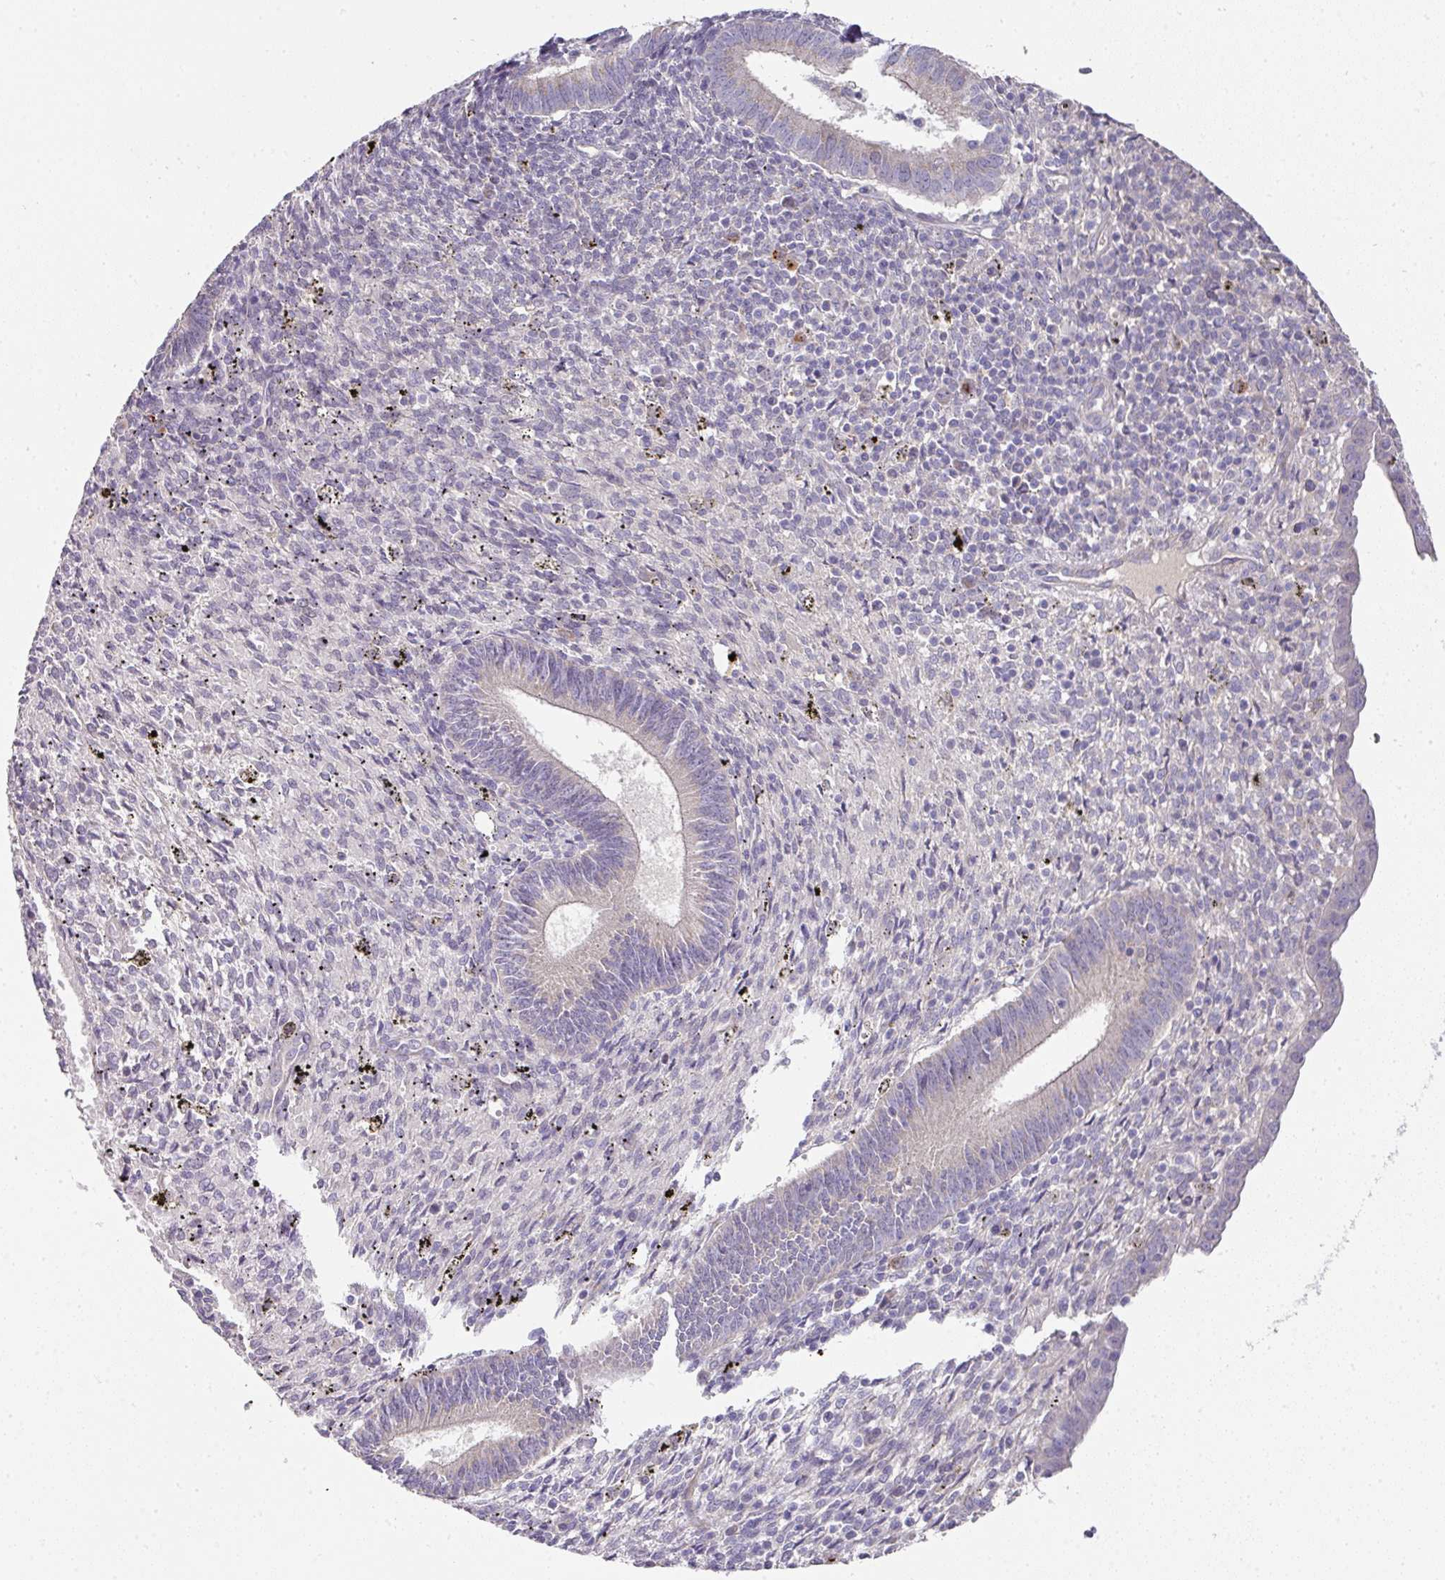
{"staining": {"intensity": "negative", "quantity": "none", "location": "none"}, "tissue": "endometrium", "cell_type": "Cells in endometrial stroma", "image_type": "normal", "snomed": [{"axis": "morphology", "description": "Normal tissue, NOS"}, {"axis": "topography", "description": "Endometrium"}], "caption": "Endometrium stained for a protein using IHC reveals no positivity cells in endometrial stroma.", "gene": "TARM1", "patient": {"sex": "female", "age": 41}}